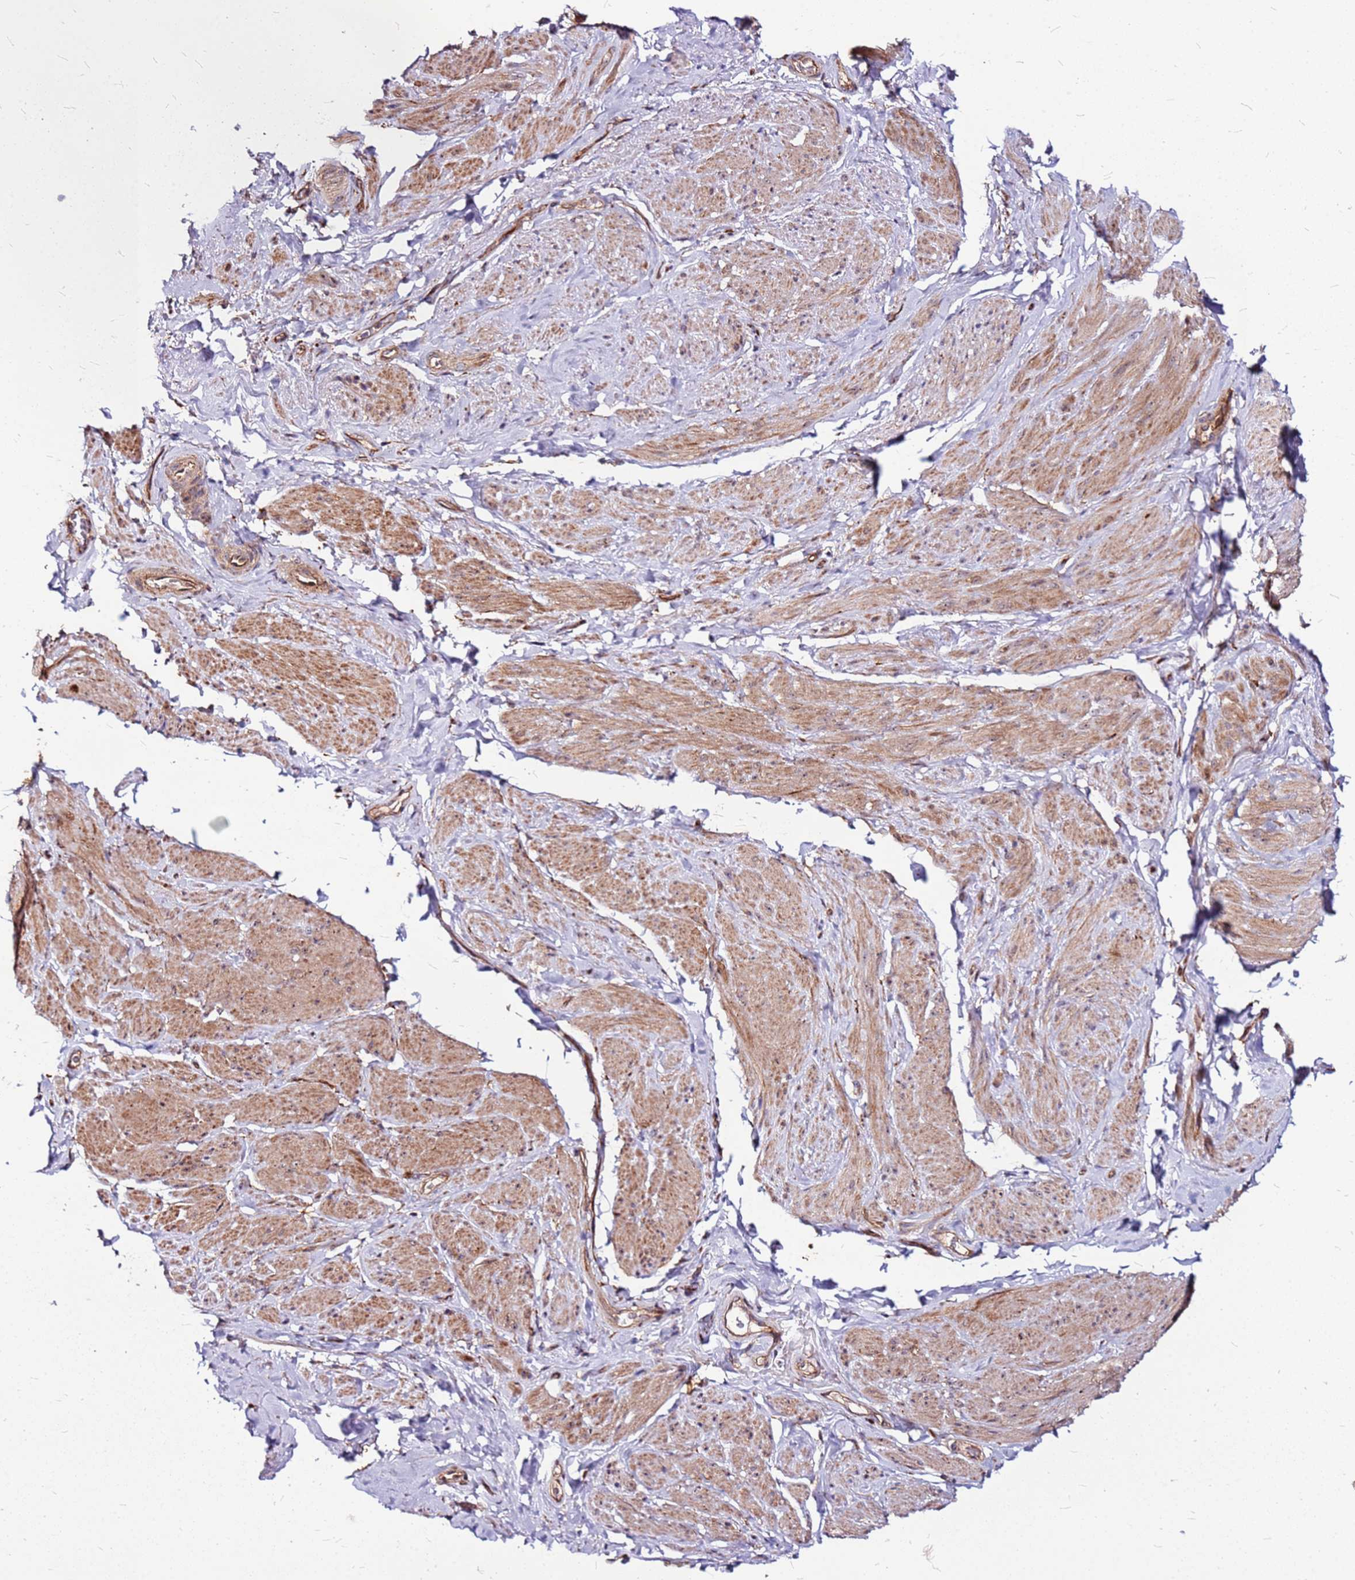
{"staining": {"intensity": "moderate", "quantity": "25%-75%", "location": "cytoplasmic/membranous"}, "tissue": "smooth muscle", "cell_type": "Smooth muscle cells", "image_type": "normal", "snomed": [{"axis": "morphology", "description": "Normal tissue, NOS"}, {"axis": "topography", "description": "Smooth muscle"}, {"axis": "topography", "description": "Peripheral nerve tissue"}], "caption": "The micrograph demonstrates staining of normal smooth muscle, revealing moderate cytoplasmic/membranous protein expression (brown color) within smooth muscle cells.", "gene": "TOPAZ1", "patient": {"sex": "male", "age": 69}}